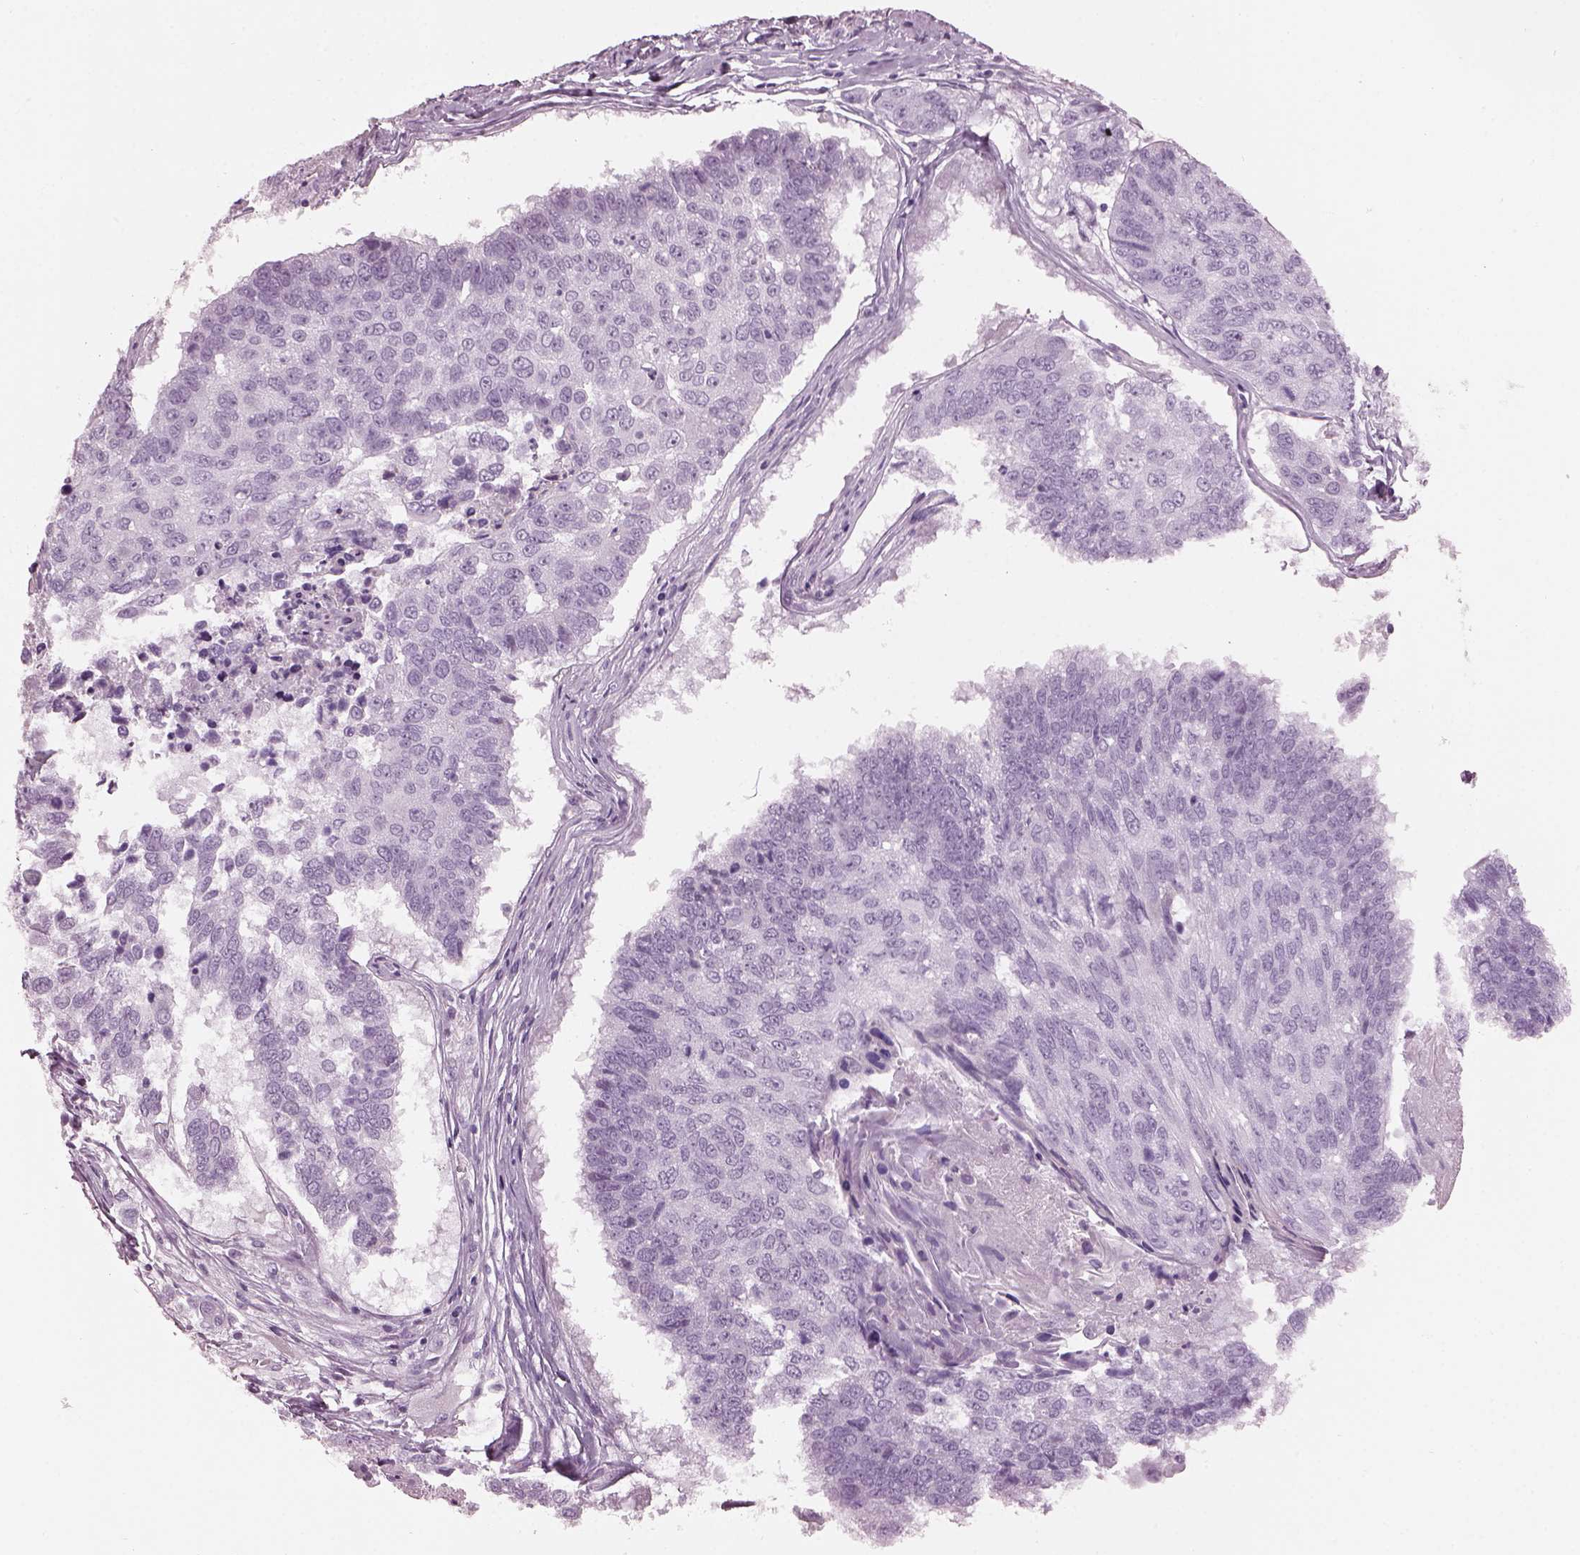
{"staining": {"intensity": "negative", "quantity": "none", "location": "none"}, "tissue": "lung cancer", "cell_type": "Tumor cells", "image_type": "cancer", "snomed": [{"axis": "morphology", "description": "Squamous cell carcinoma, NOS"}, {"axis": "topography", "description": "Lung"}], "caption": "Immunohistochemical staining of lung cancer reveals no significant positivity in tumor cells.", "gene": "HYDIN", "patient": {"sex": "male", "age": 73}}